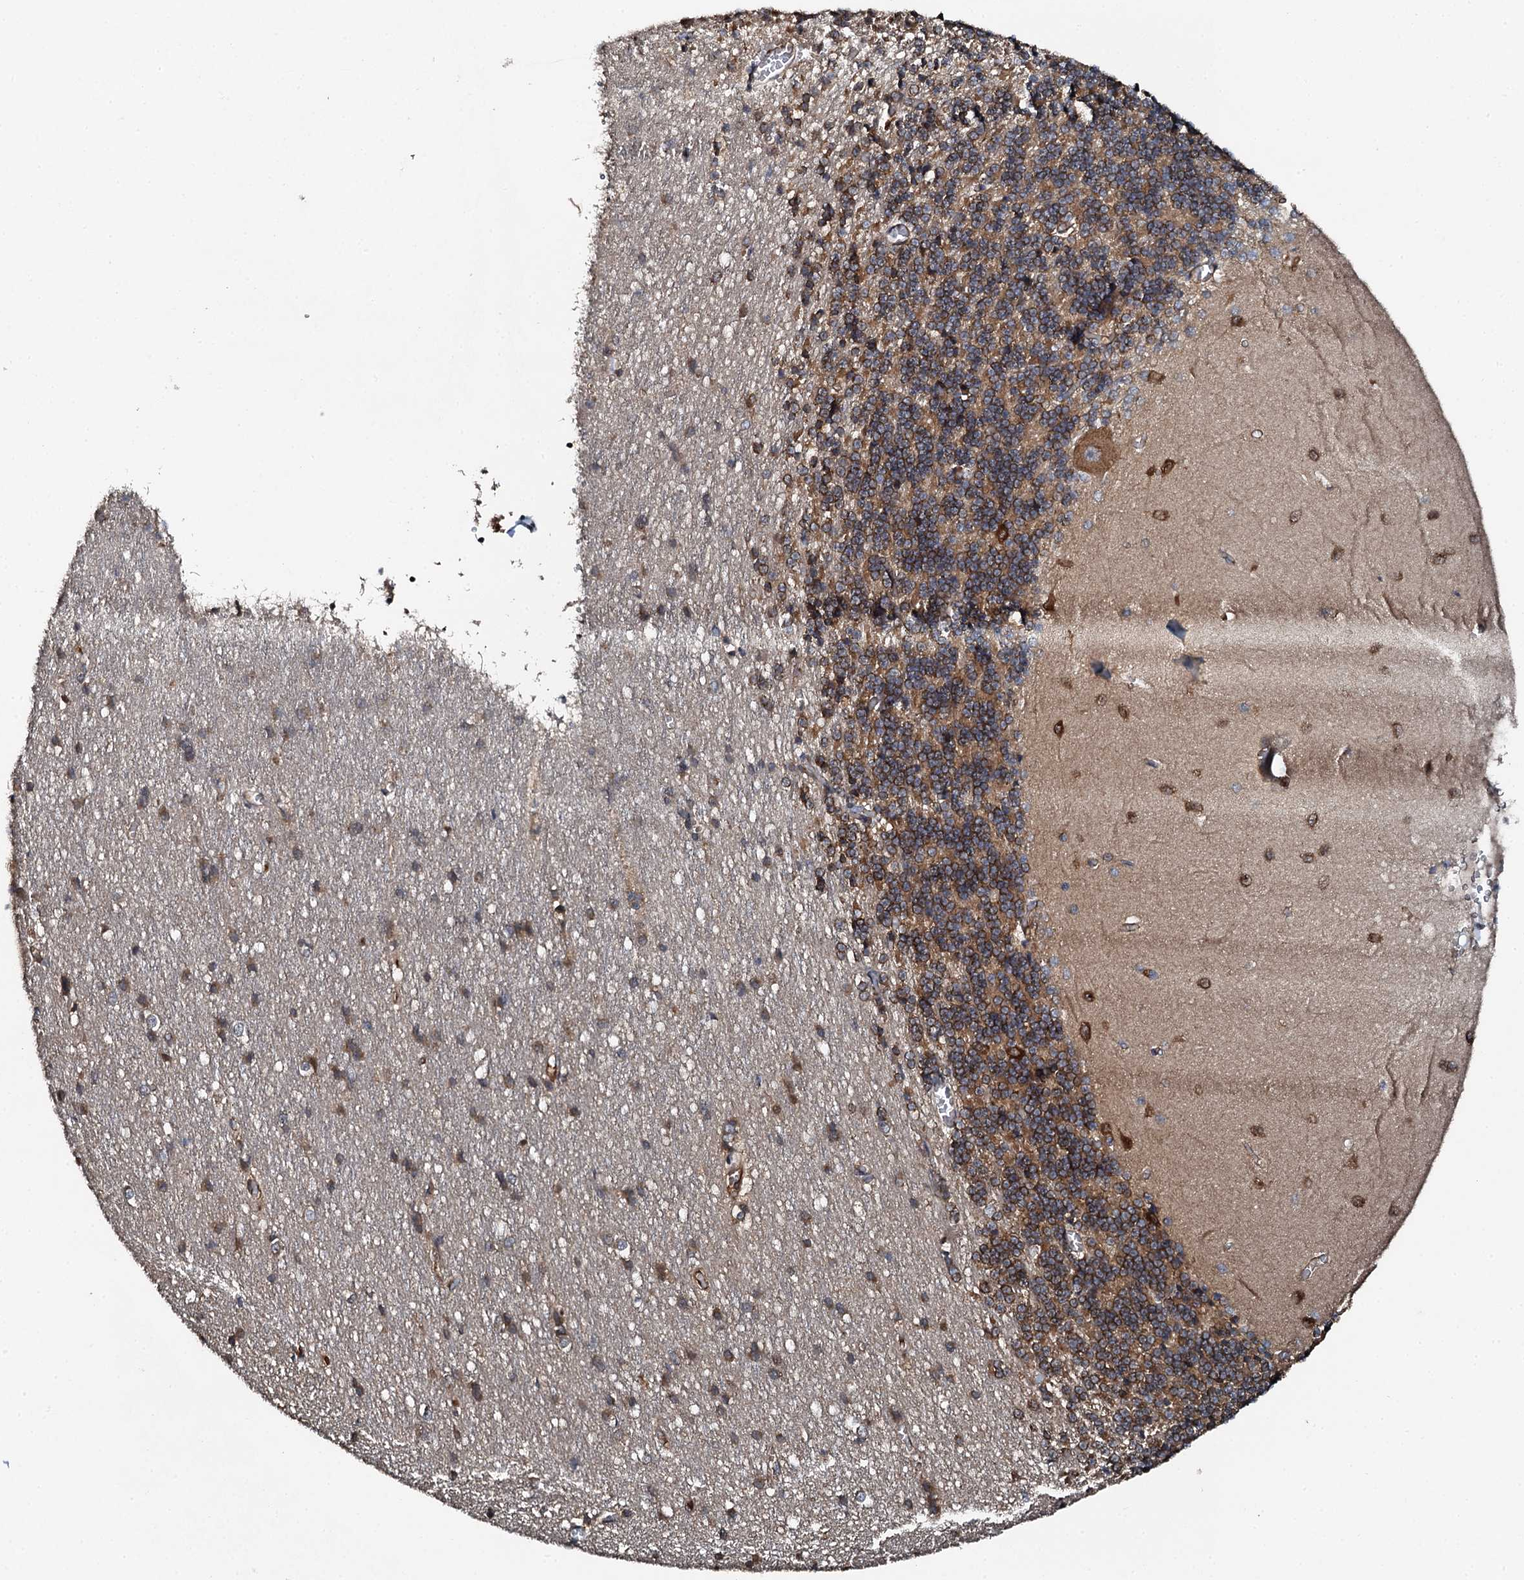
{"staining": {"intensity": "moderate", "quantity": "25%-75%", "location": "cytoplasmic/membranous"}, "tissue": "cerebellum", "cell_type": "Cells in granular layer", "image_type": "normal", "snomed": [{"axis": "morphology", "description": "Normal tissue, NOS"}, {"axis": "topography", "description": "Cerebellum"}], "caption": "Protein analysis of unremarkable cerebellum exhibits moderate cytoplasmic/membranous staining in about 25%-75% of cells in granular layer. (DAB (3,3'-diaminobenzidine) IHC, brown staining for protein, blue staining for nuclei).", "gene": "FLYWCH1", "patient": {"sex": "male", "age": 37}}